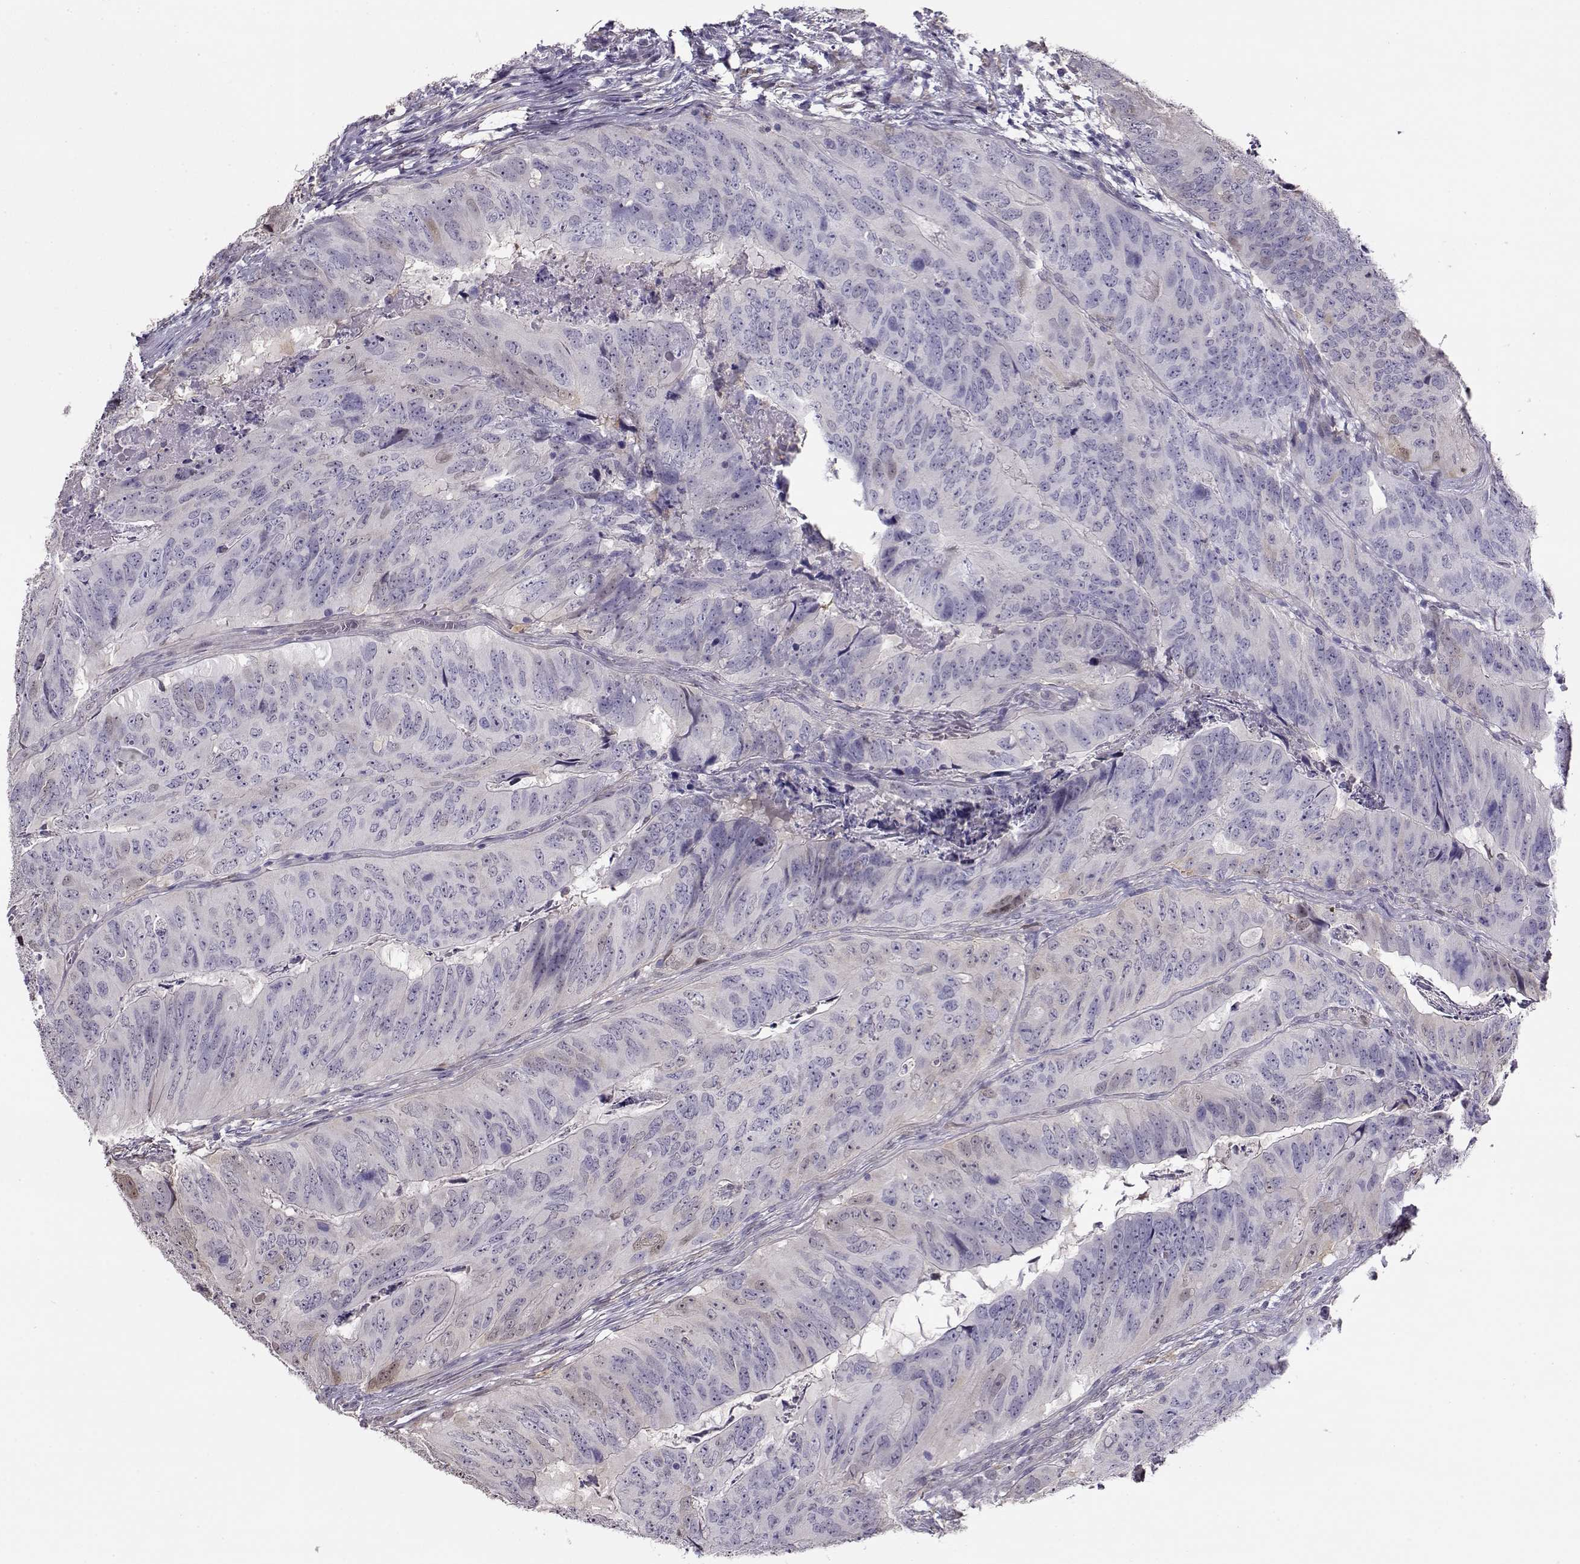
{"staining": {"intensity": "weak", "quantity": "<25%", "location": "nuclear"}, "tissue": "colorectal cancer", "cell_type": "Tumor cells", "image_type": "cancer", "snomed": [{"axis": "morphology", "description": "Adenocarcinoma, NOS"}, {"axis": "topography", "description": "Colon"}], "caption": "IHC image of human colorectal cancer stained for a protein (brown), which displays no expression in tumor cells.", "gene": "CCR8", "patient": {"sex": "male", "age": 79}}